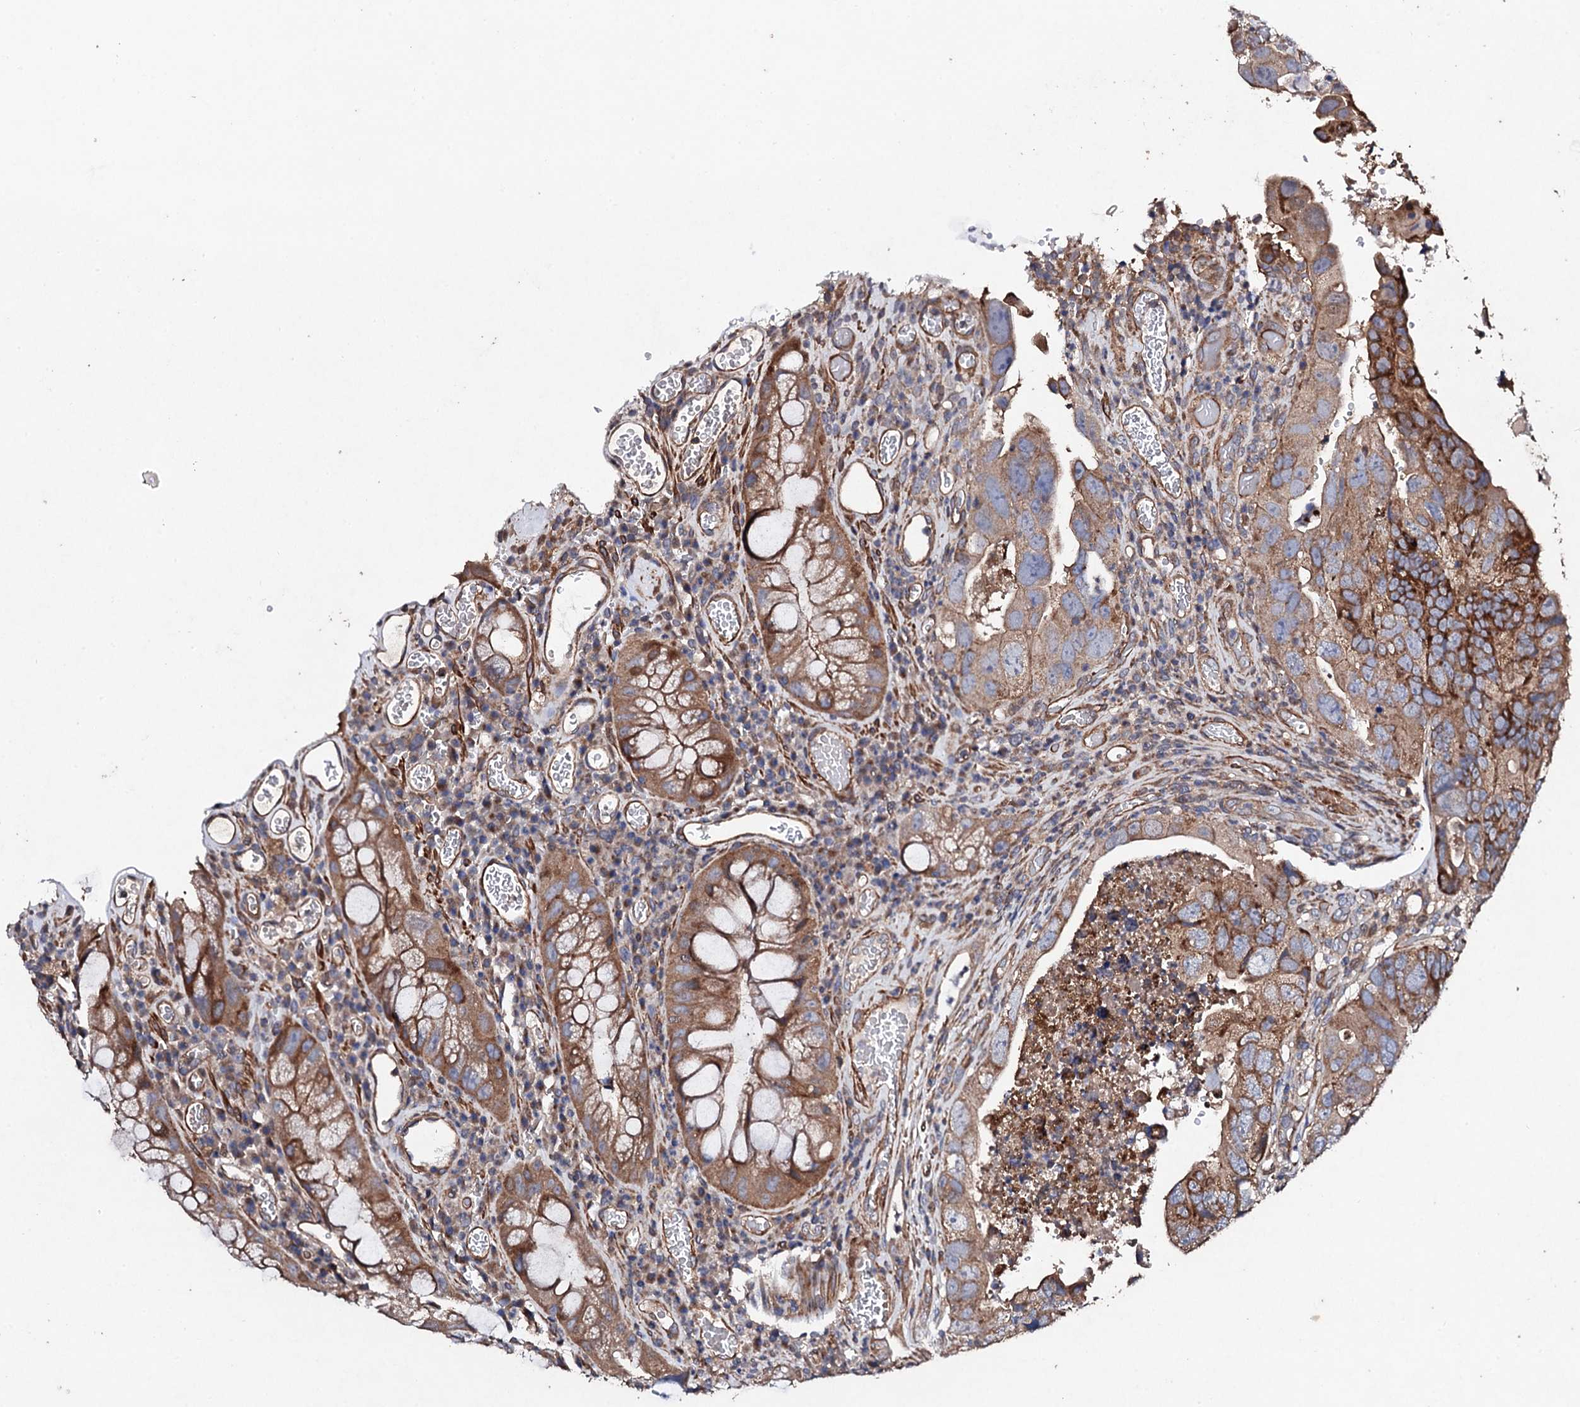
{"staining": {"intensity": "moderate", "quantity": ">75%", "location": "cytoplasmic/membranous"}, "tissue": "colorectal cancer", "cell_type": "Tumor cells", "image_type": "cancer", "snomed": [{"axis": "morphology", "description": "Adenocarcinoma, NOS"}, {"axis": "topography", "description": "Rectum"}], "caption": "A brown stain shows moderate cytoplasmic/membranous expression of a protein in colorectal cancer (adenocarcinoma) tumor cells.", "gene": "MOCOS", "patient": {"sex": "male", "age": 63}}